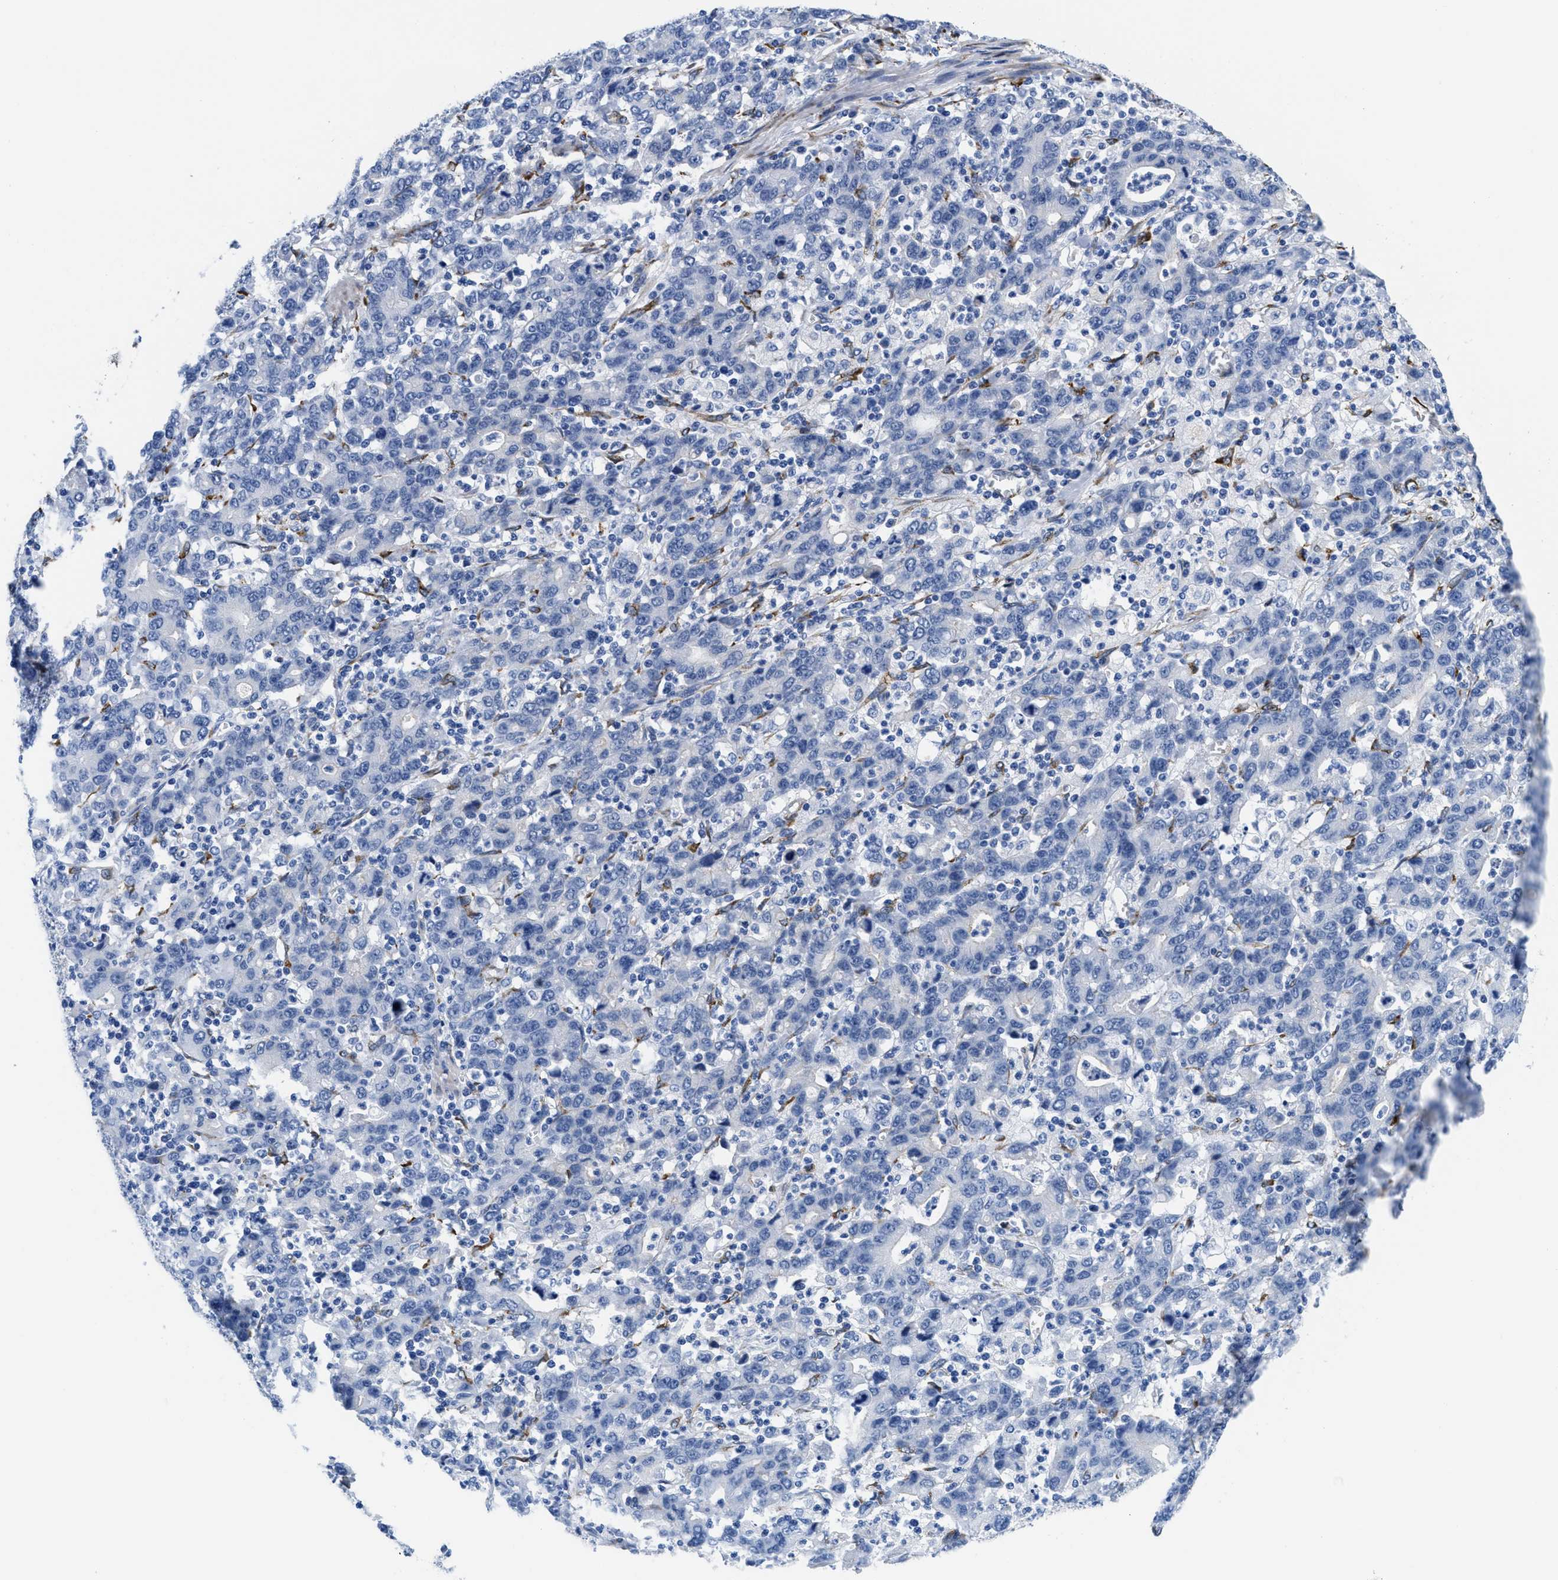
{"staining": {"intensity": "negative", "quantity": "none", "location": "none"}, "tissue": "stomach cancer", "cell_type": "Tumor cells", "image_type": "cancer", "snomed": [{"axis": "morphology", "description": "Adenocarcinoma, NOS"}, {"axis": "topography", "description": "Stomach, upper"}], "caption": "Adenocarcinoma (stomach) was stained to show a protein in brown. There is no significant positivity in tumor cells.", "gene": "SQLE", "patient": {"sex": "male", "age": 69}}